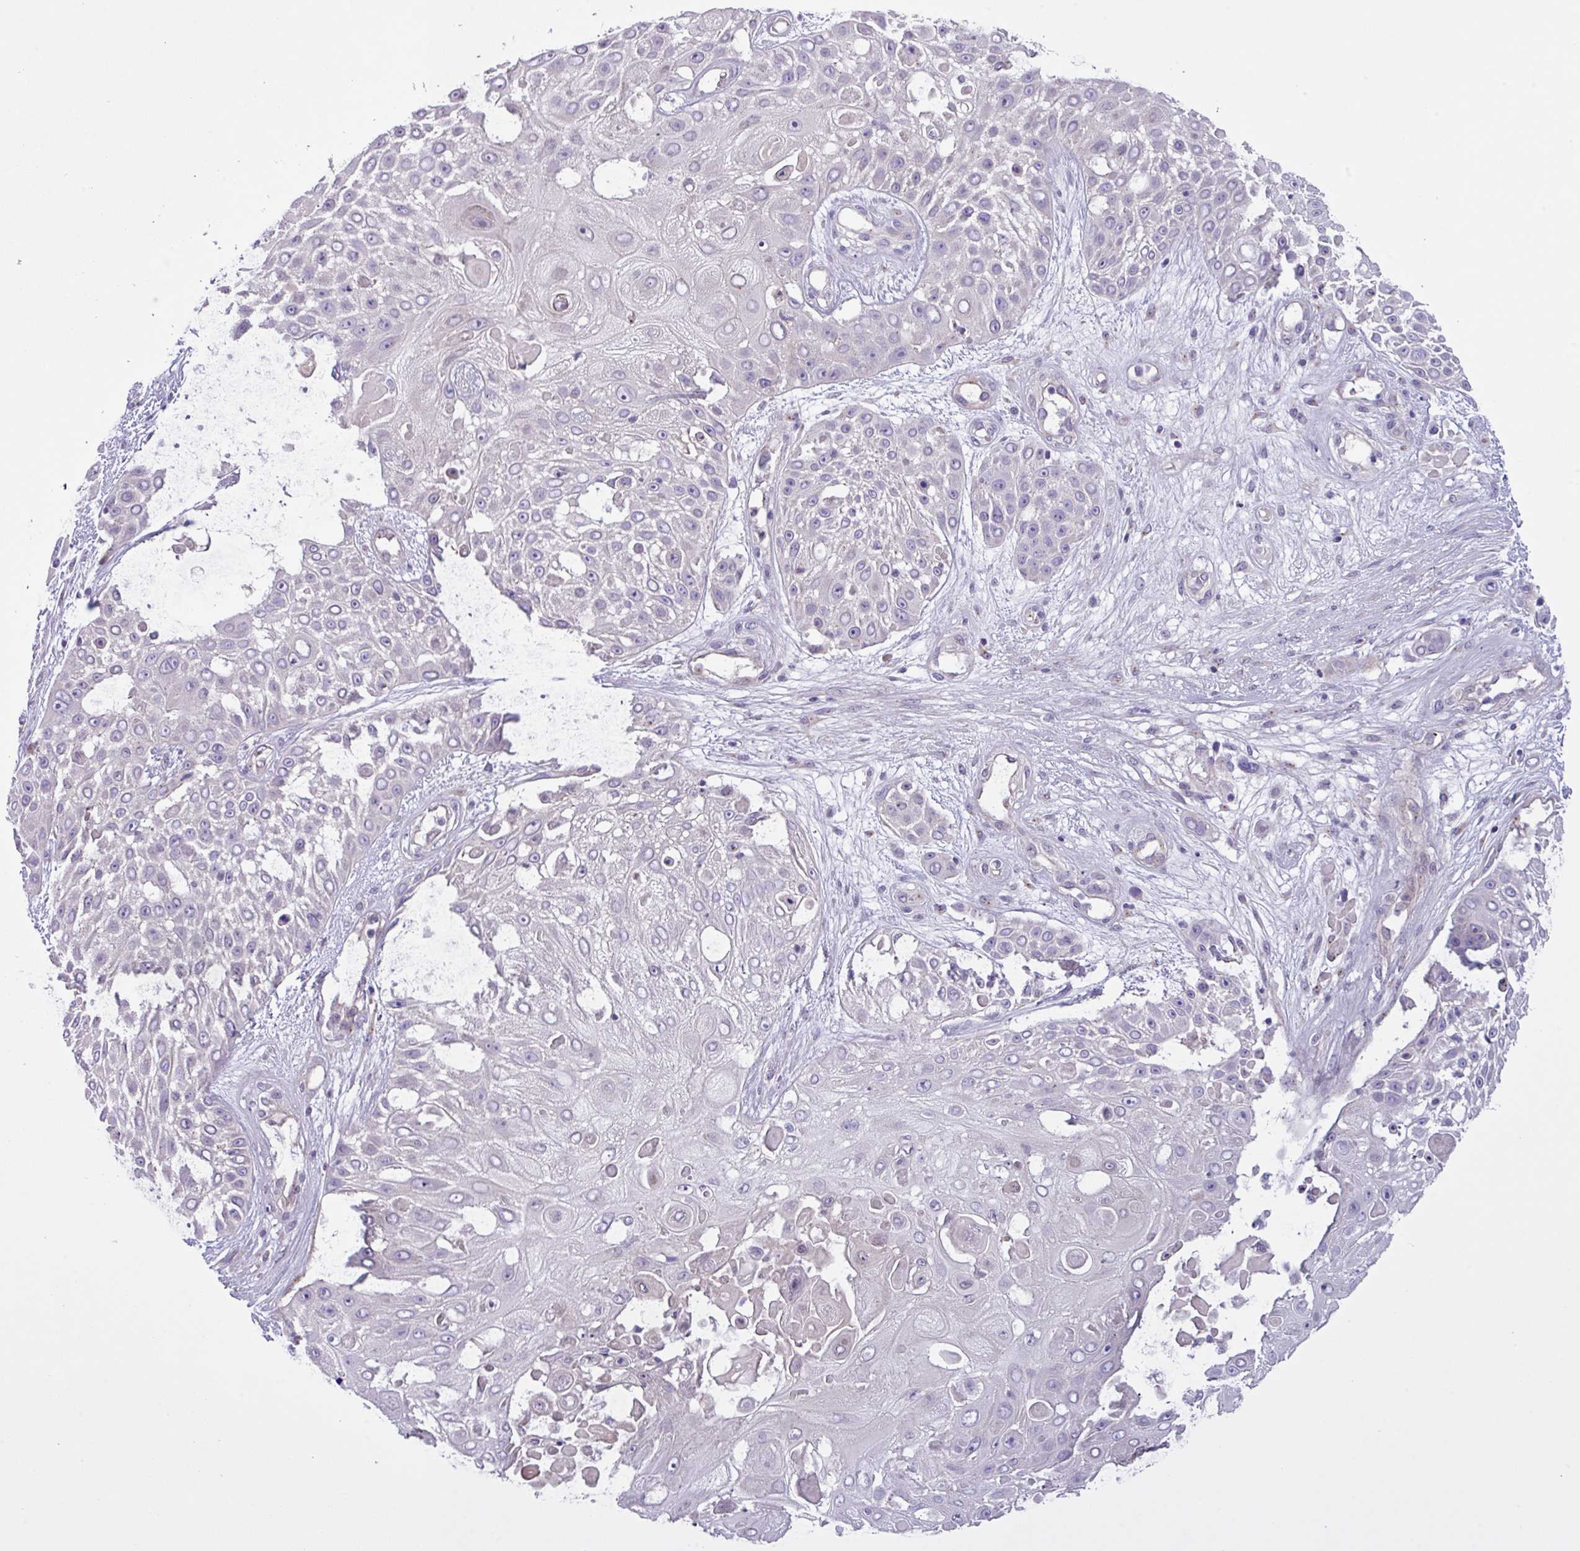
{"staining": {"intensity": "negative", "quantity": "none", "location": "none"}, "tissue": "skin cancer", "cell_type": "Tumor cells", "image_type": "cancer", "snomed": [{"axis": "morphology", "description": "Squamous cell carcinoma, NOS"}, {"axis": "topography", "description": "Skin"}], "caption": "An image of human skin squamous cell carcinoma is negative for staining in tumor cells.", "gene": "SPINK8", "patient": {"sex": "female", "age": 86}}